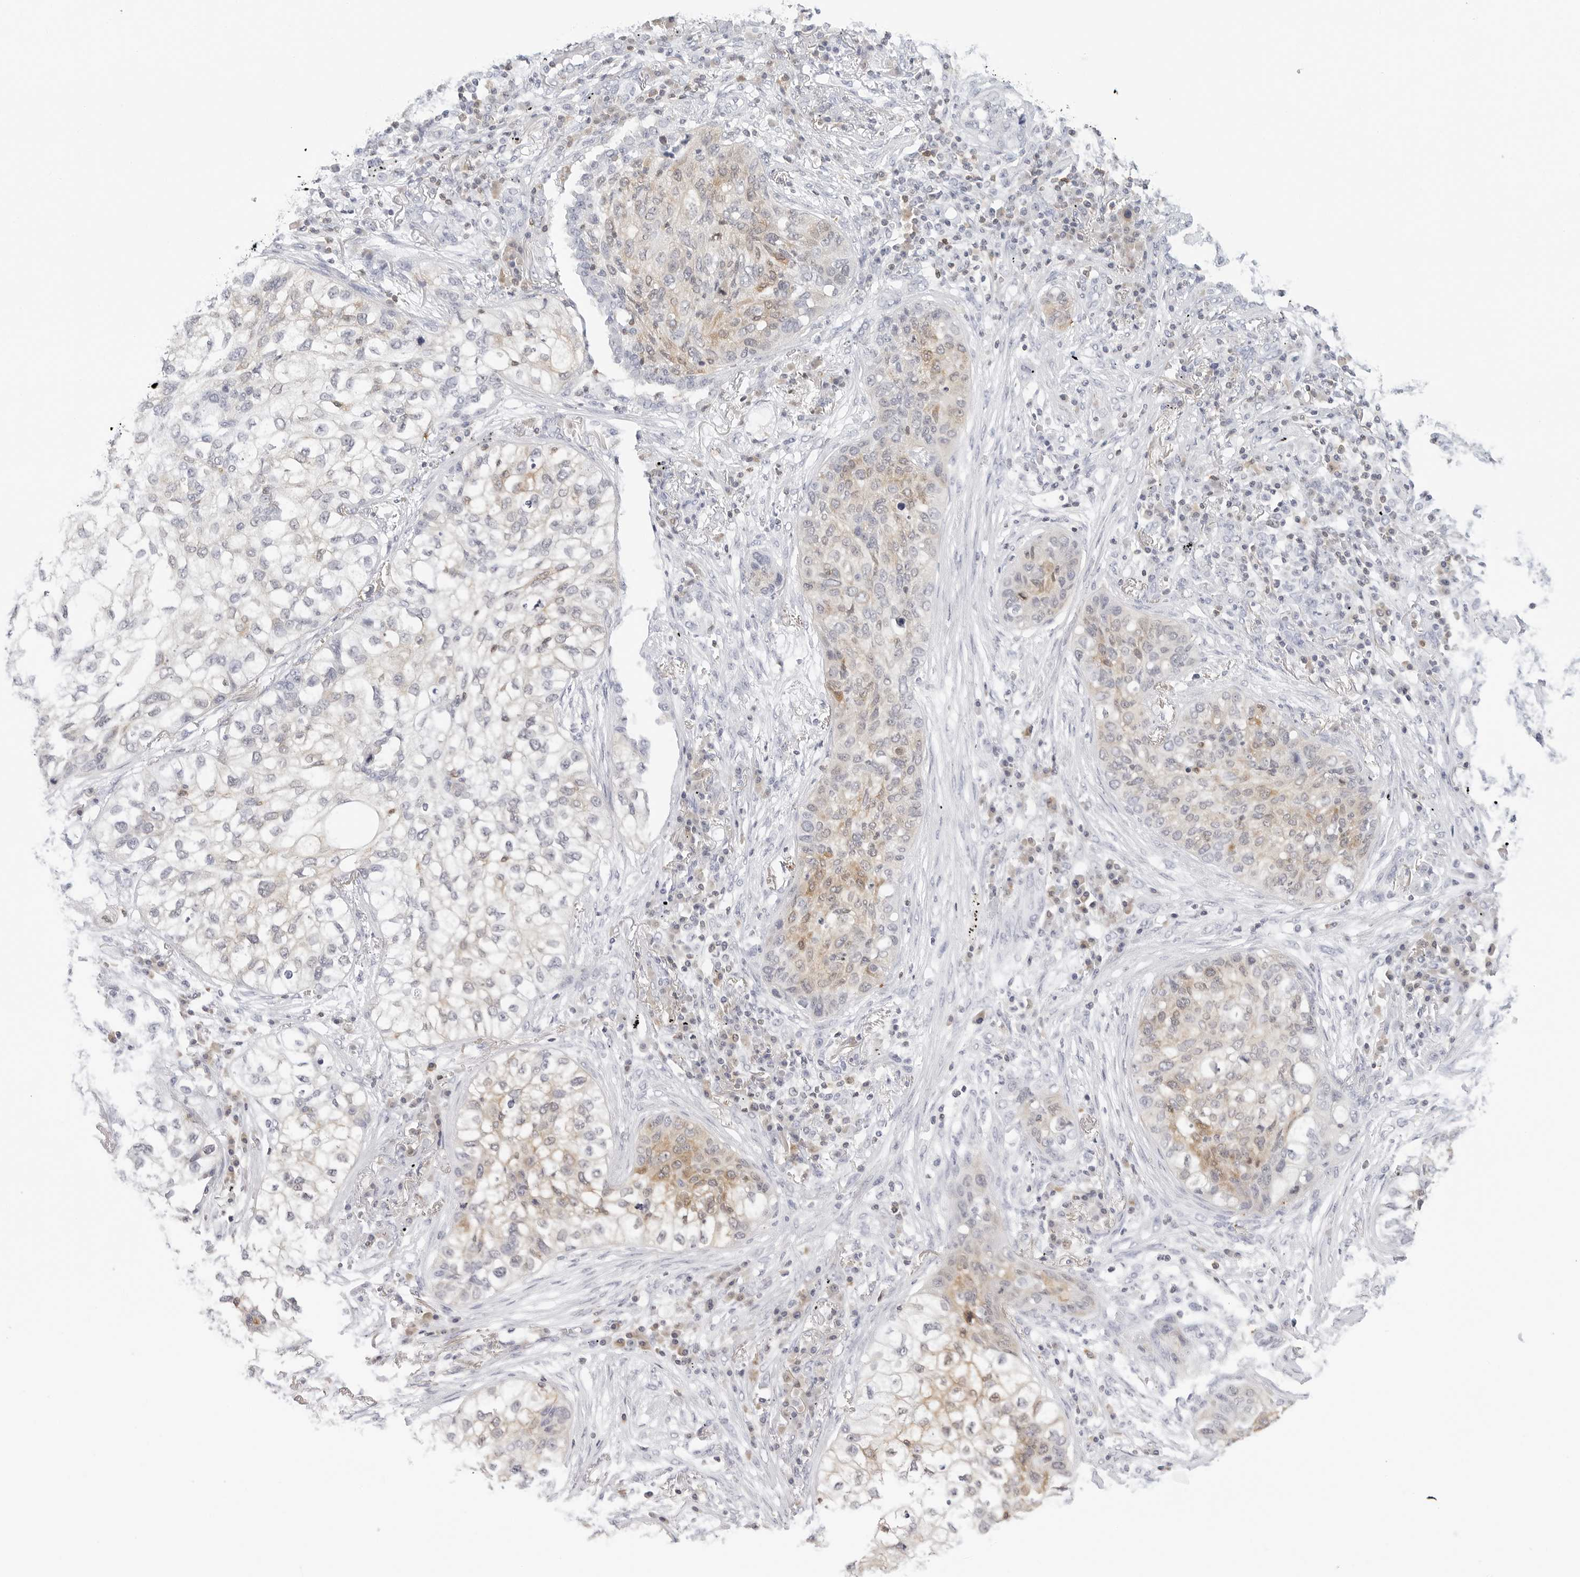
{"staining": {"intensity": "moderate", "quantity": "25%-75%", "location": "cytoplasmic/membranous"}, "tissue": "lung cancer", "cell_type": "Tumor cells", "image_type": "cancer", "snomed": [{"axis": "morphology", "description": "Squamous cell carcinoma, NOS"}, {"axis": "topography", "description": "Lung"}], "caption": "DAB immunohistochemical staining of squamous cell carcinoma (lung) exhibits moderate cytoplasmic/membranous protein expression in approximately 25%-75% of tumor cells.", "gene": "SLC9A3R1", "patient": {"sex": "female", "age": 63}}